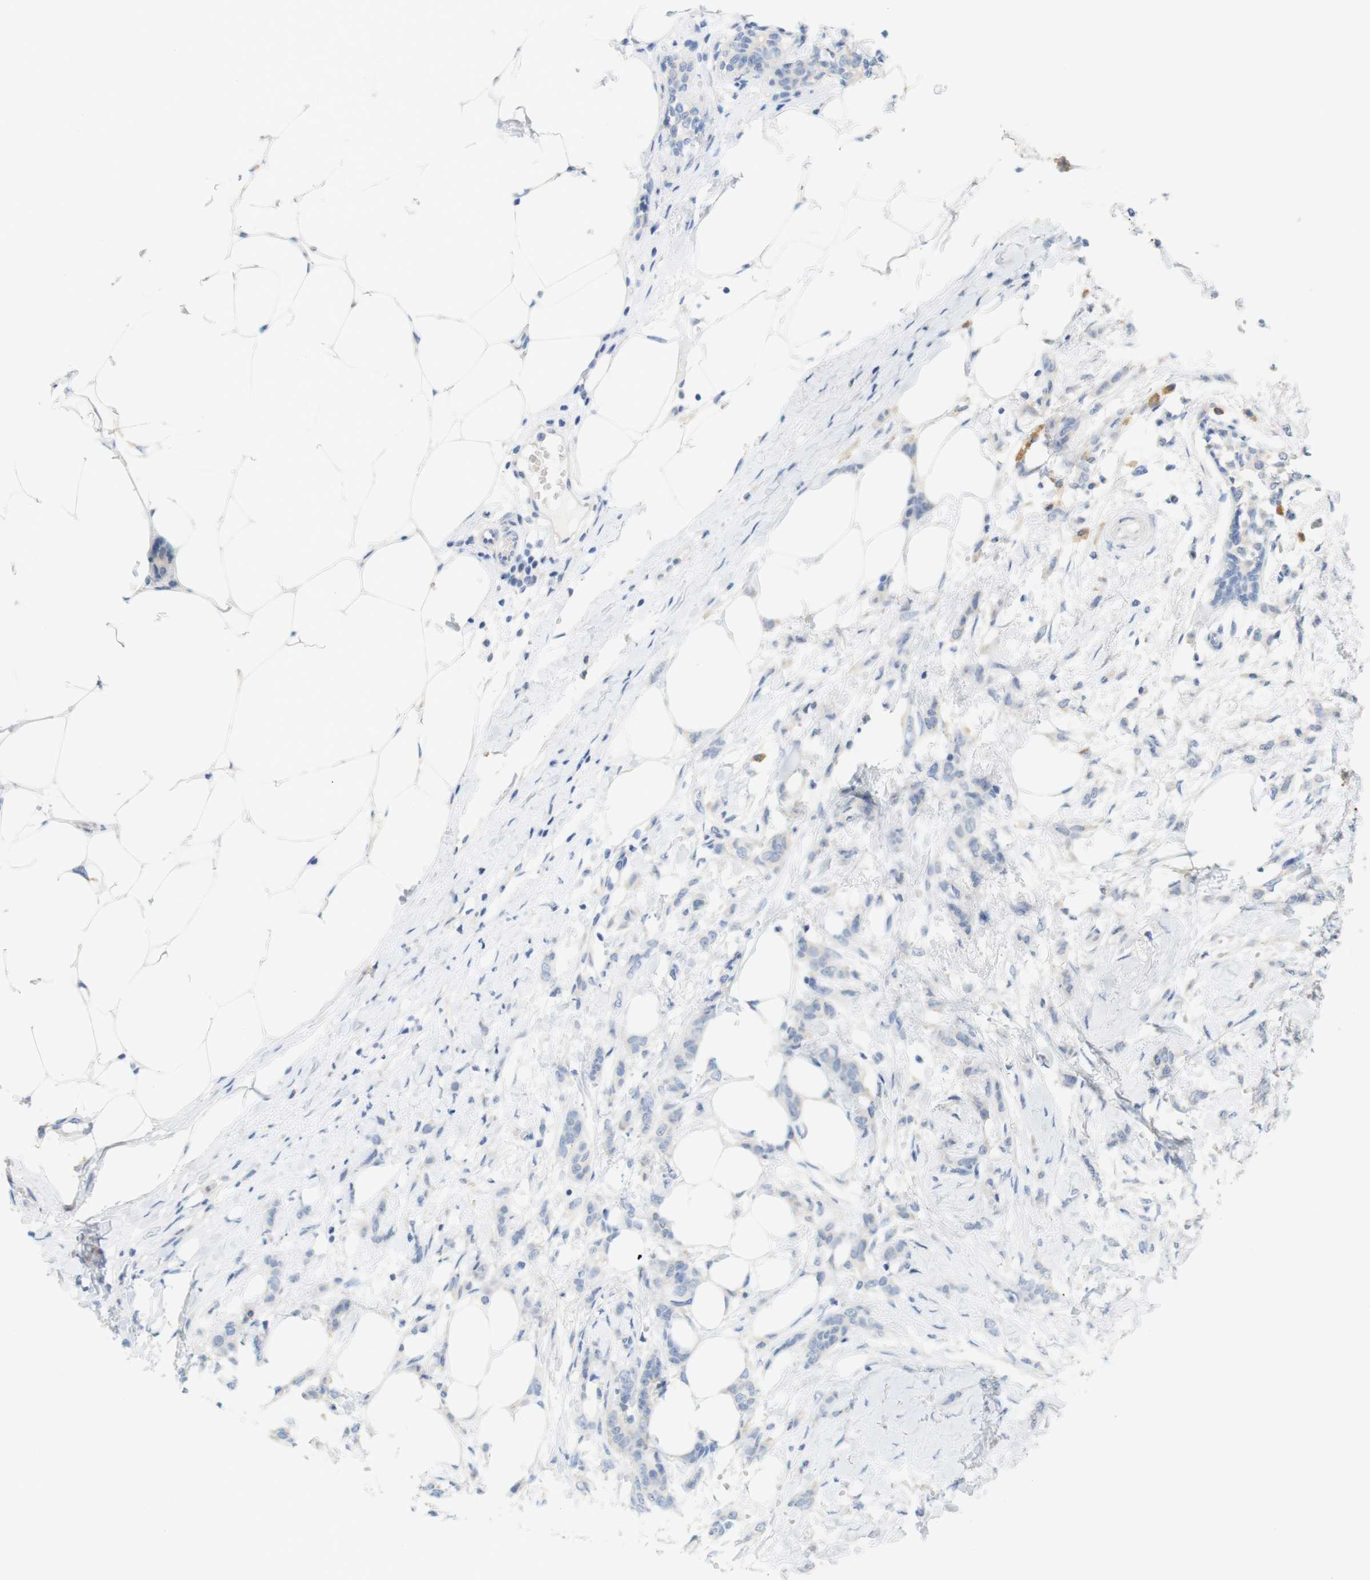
{"staining": {"intensity": "negative", "quantity": "none", "location": "none"}, "tissue": "breast cancer", "cell_type": "Tumor cells", "image_type": "cancer", "snomed": [{"axis": "morphology", "description": "Lobular carcinoma, in situ"}, {"axis": "morphology", "description": "Lobular carcinoma"}, {"axis": "topography", "description": "Breast"}], "caption": "Lobular carcinoma in situ (breast) stained for a protein using IHC shows no expression tumor cells.", "gene": "LRRK2", "patient": {"sex": "female", "age": 41}}